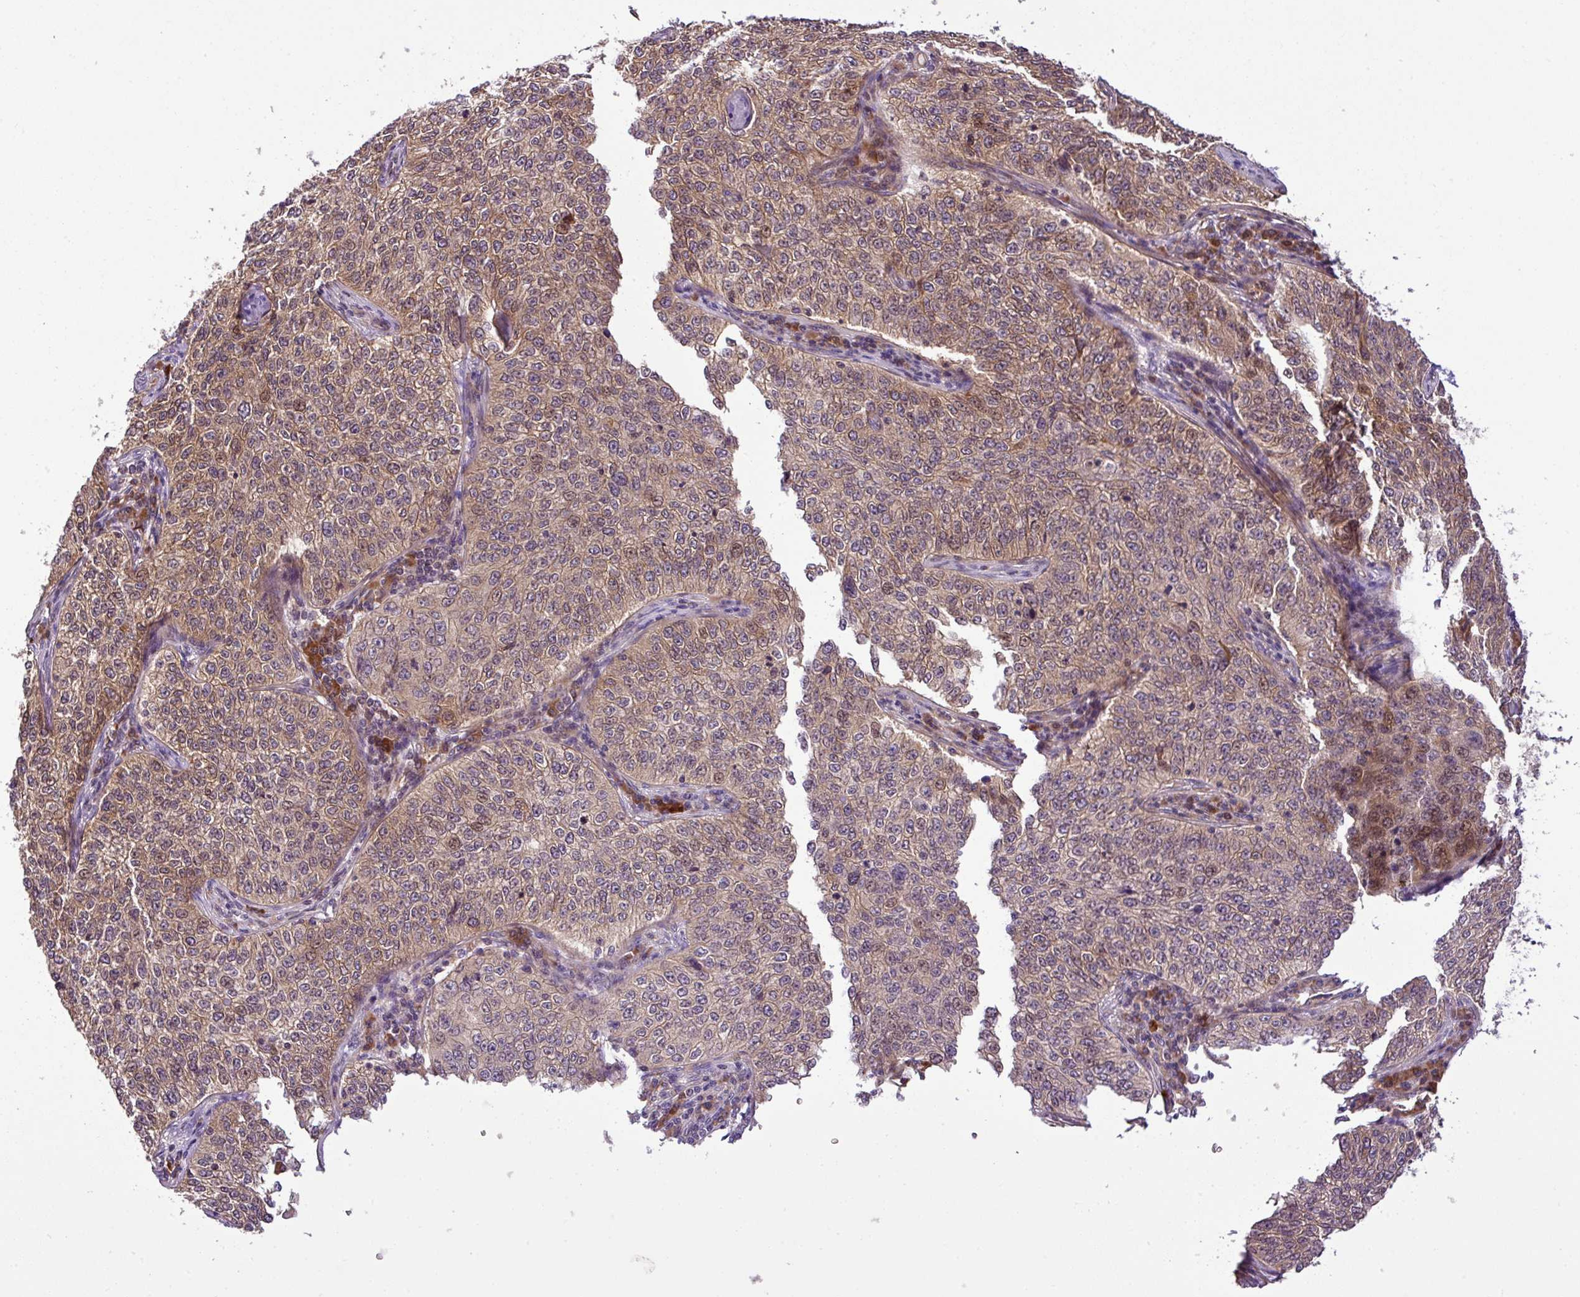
{"staining": {"intensity": "moderate", "quantity": "25%-75%", "location": "cytoplasmic/membranous,nuclear"}, "tissue": "cervical cancer", "cell_type": "Tumor cells", "image_type": "cancer", "snomed": [{"axis": "morphology", "description": "Squamous cell carcinoma, NOS"}, {"axis": "topography", "description": "Cervix"}], "caption": "The image displays a brown stain indicating the presence of a protein in the cytoplasmic/membranous and nuclear of tumor cells in cervical cancer.", "gene": "DLGAP4", "patient": {"sex": "female", "age": 35}}